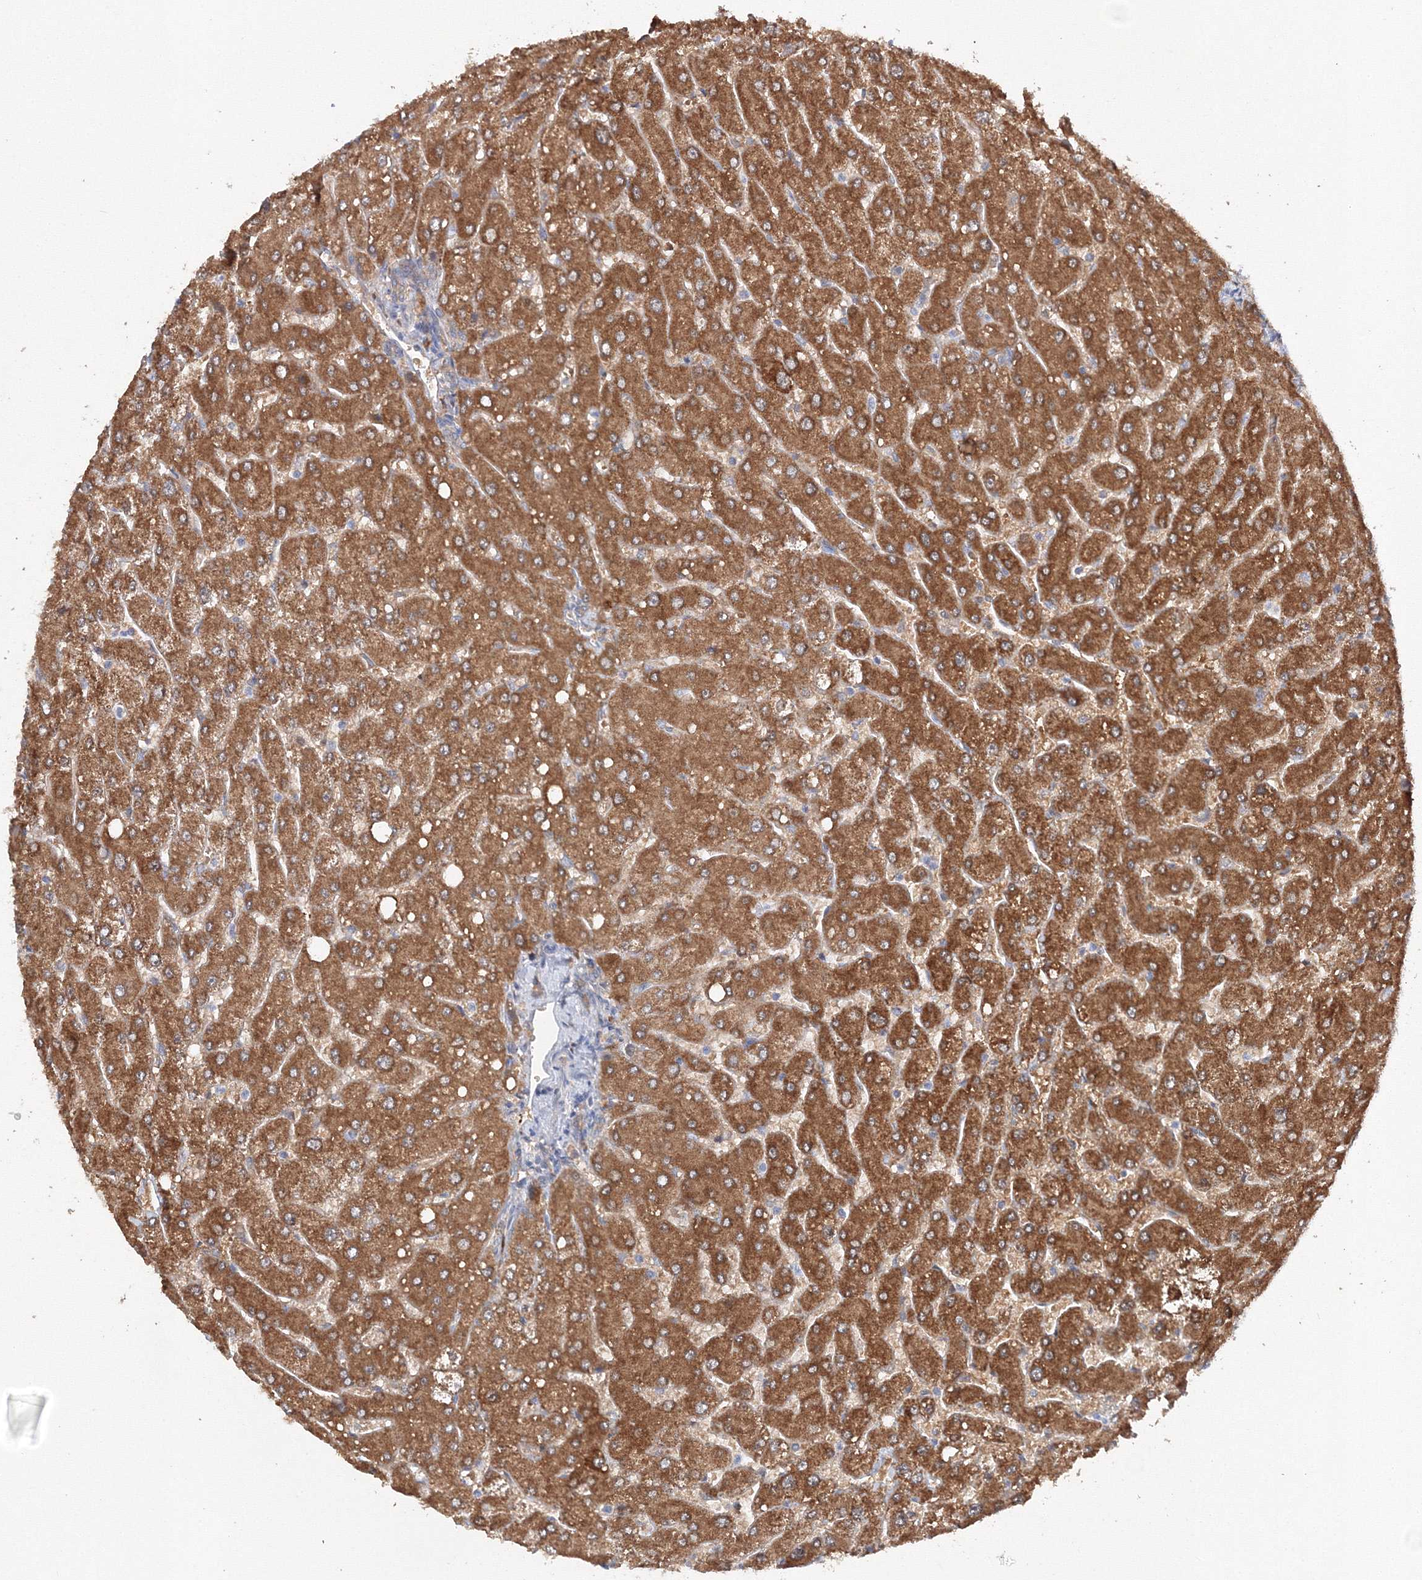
{"staining": {"intensity": "moderate", "quantity": "25%-75%", "location": "cytoplasmic/membranous"}, "tissue": "liver", "cell_type": "Cholangiocytes", "image_type": "normal", "snomed": [{"axis": "morphology", "description": "Normal tissue, NOS"}, {"axis": "topography", "description": "Liver"}], "caption": "IHC staining of normal liver, which shows medium levels of moderate cytoplasmic/membranous expression in about 25%-75% of cholangiocytes indicating moderate cytoplasmic/membranous protein positivity. The staining was performed using DAB (3,3'-diaminobenzidine) (brown) for protein detection and nuclei were counterstained in hematoxylin (blue).", "gene": "DIS3L2", "patient": {"sex": "male", "age": 55}}